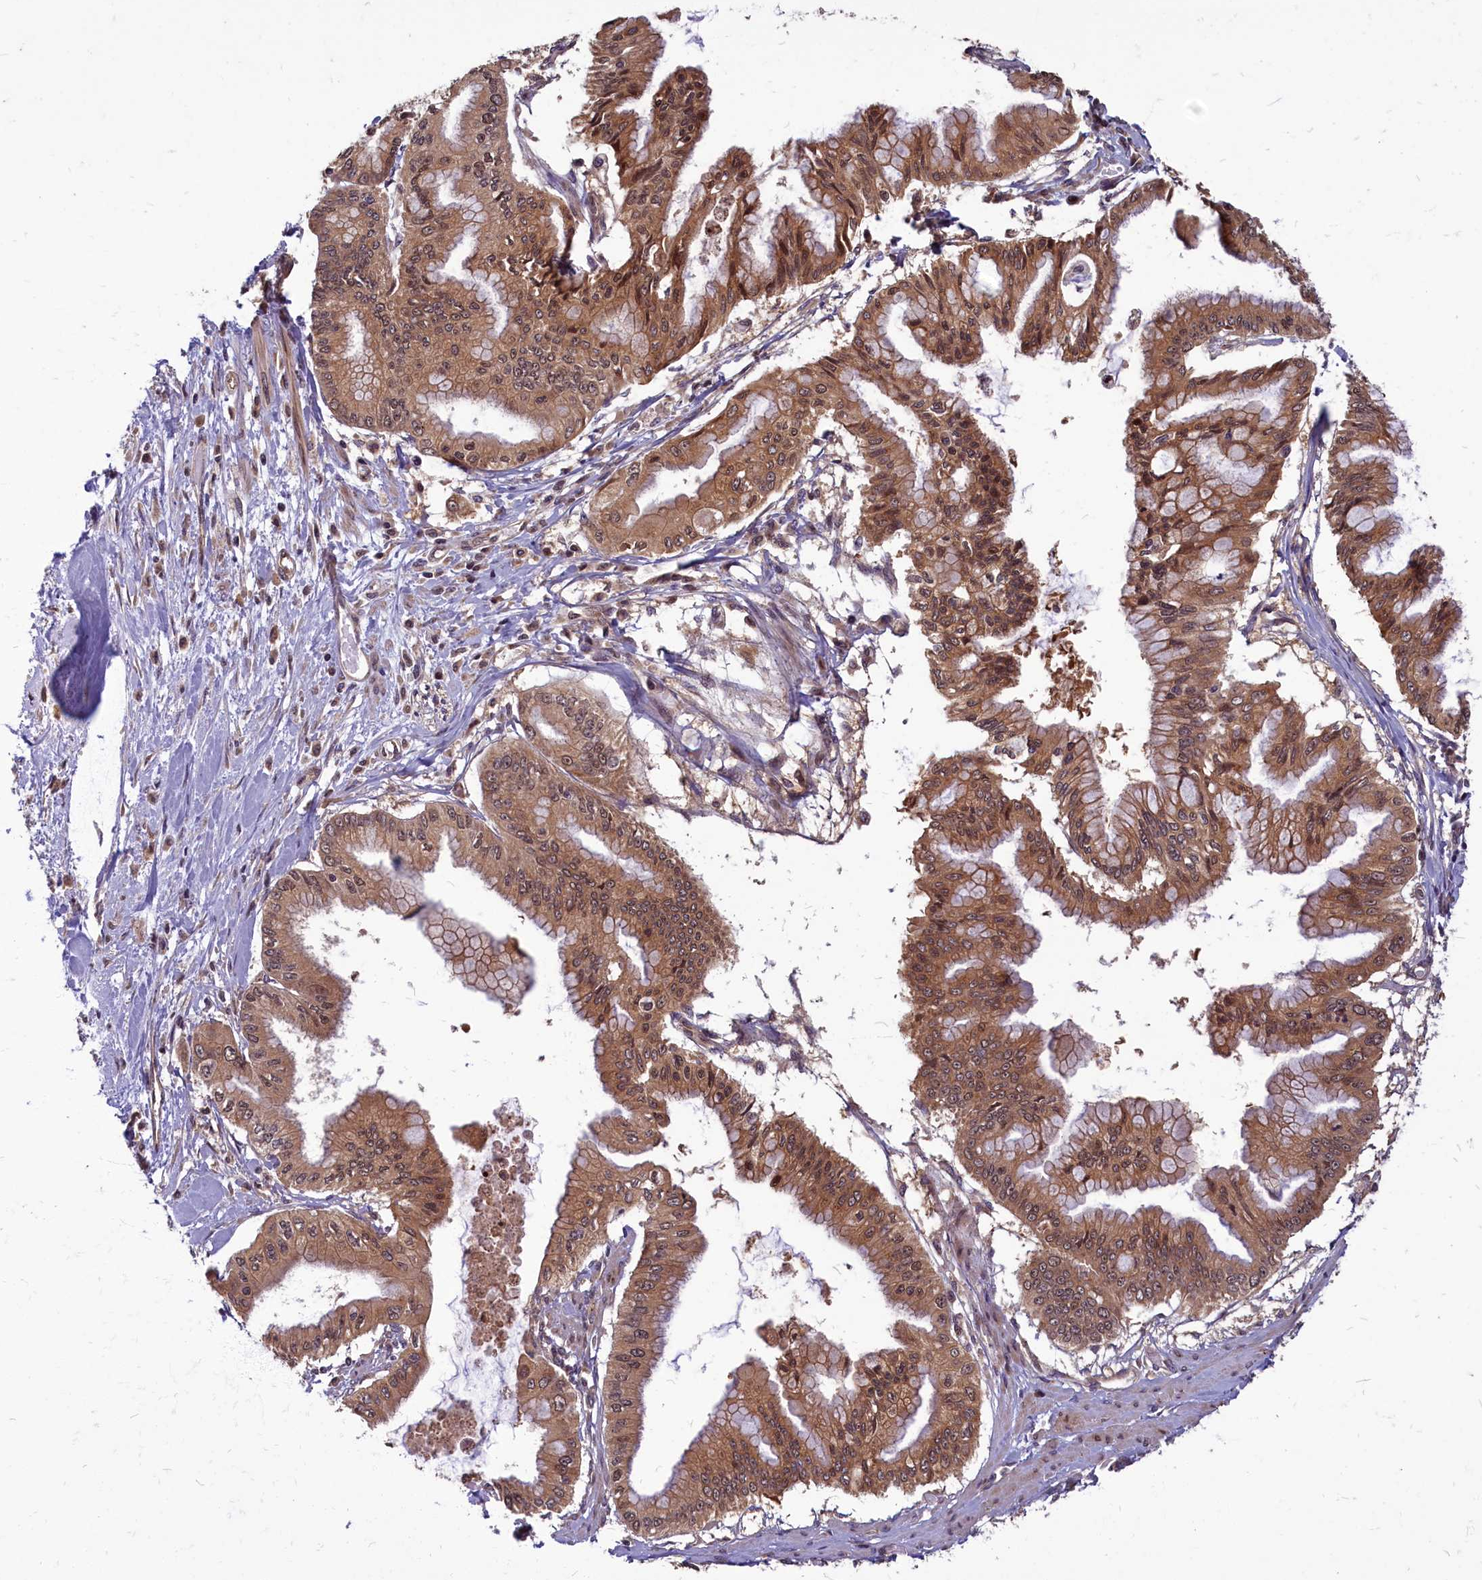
{"staining": {"intensity": "moderate", "quantity": ">75%", "location": "cytoplasmic/membranous,nuclear"}, "tissue": "pancreatic cancer", "cell_type": "Tumor cells", "image_type": "cancer", "snomed": [{"axis": "morphology", "description": "Adenocarcinoma, NOS"}, {"axis": "topography", "description": "Pancreas"}], "caption": "Immunohistochemistry of human pancreatic adenocarcinoma displays medium levels of moderate cytoplasmic/membranous and nuclear staining in about >75% of tumor cells. The staining is performed using DAB (3,3'-diaminobenzidine) brown chromogen to label protein expression. The nuclei are counter-stained blue using hematoxylin.", "gene": "MYCBP", "patient": {"sex": "male", "age": 46}}